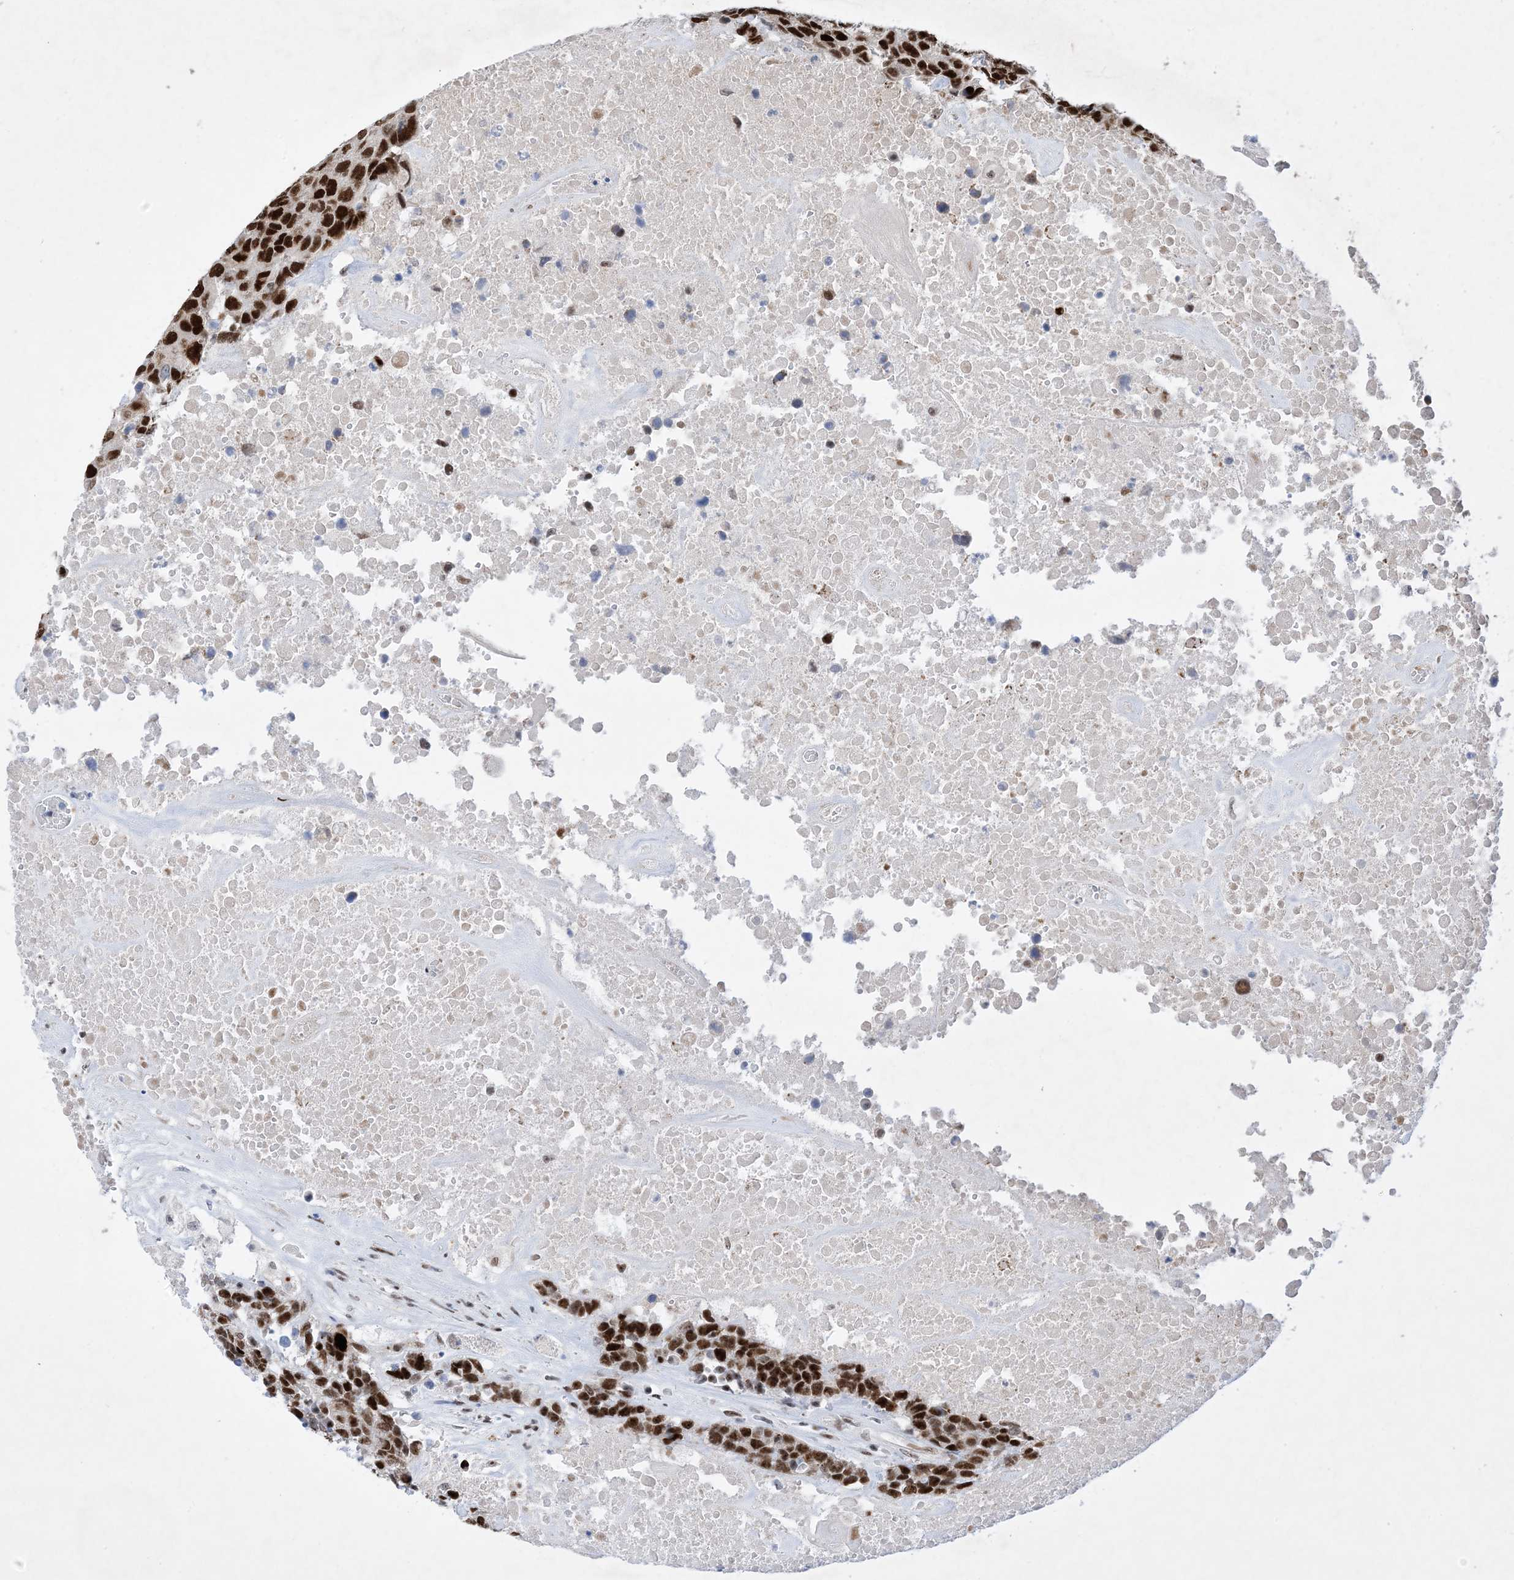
{"staining": {"intensity": "strong", "quantity": ">75%", "location": "nuclear"}, "tissue": "head and neck cancer", "cell_type": "Tumor cells", "image_type": "cancer", "snomed": [{"axis": "morphology", "description": "Squamous cell carcinoma, NOS"}, {"axis": "topography", "description": "Head-Neck"}], "caption": "Head and neck cancer (squamous cell carcinoma) stained with DAB (3,3'-diaminobenzidine) immunohistochemistry displays high levels of strong nuclear expression in about >75% of tumor cells.", "gene": "TSPYL1", "patient": {"sex": "male", "age": 66}}